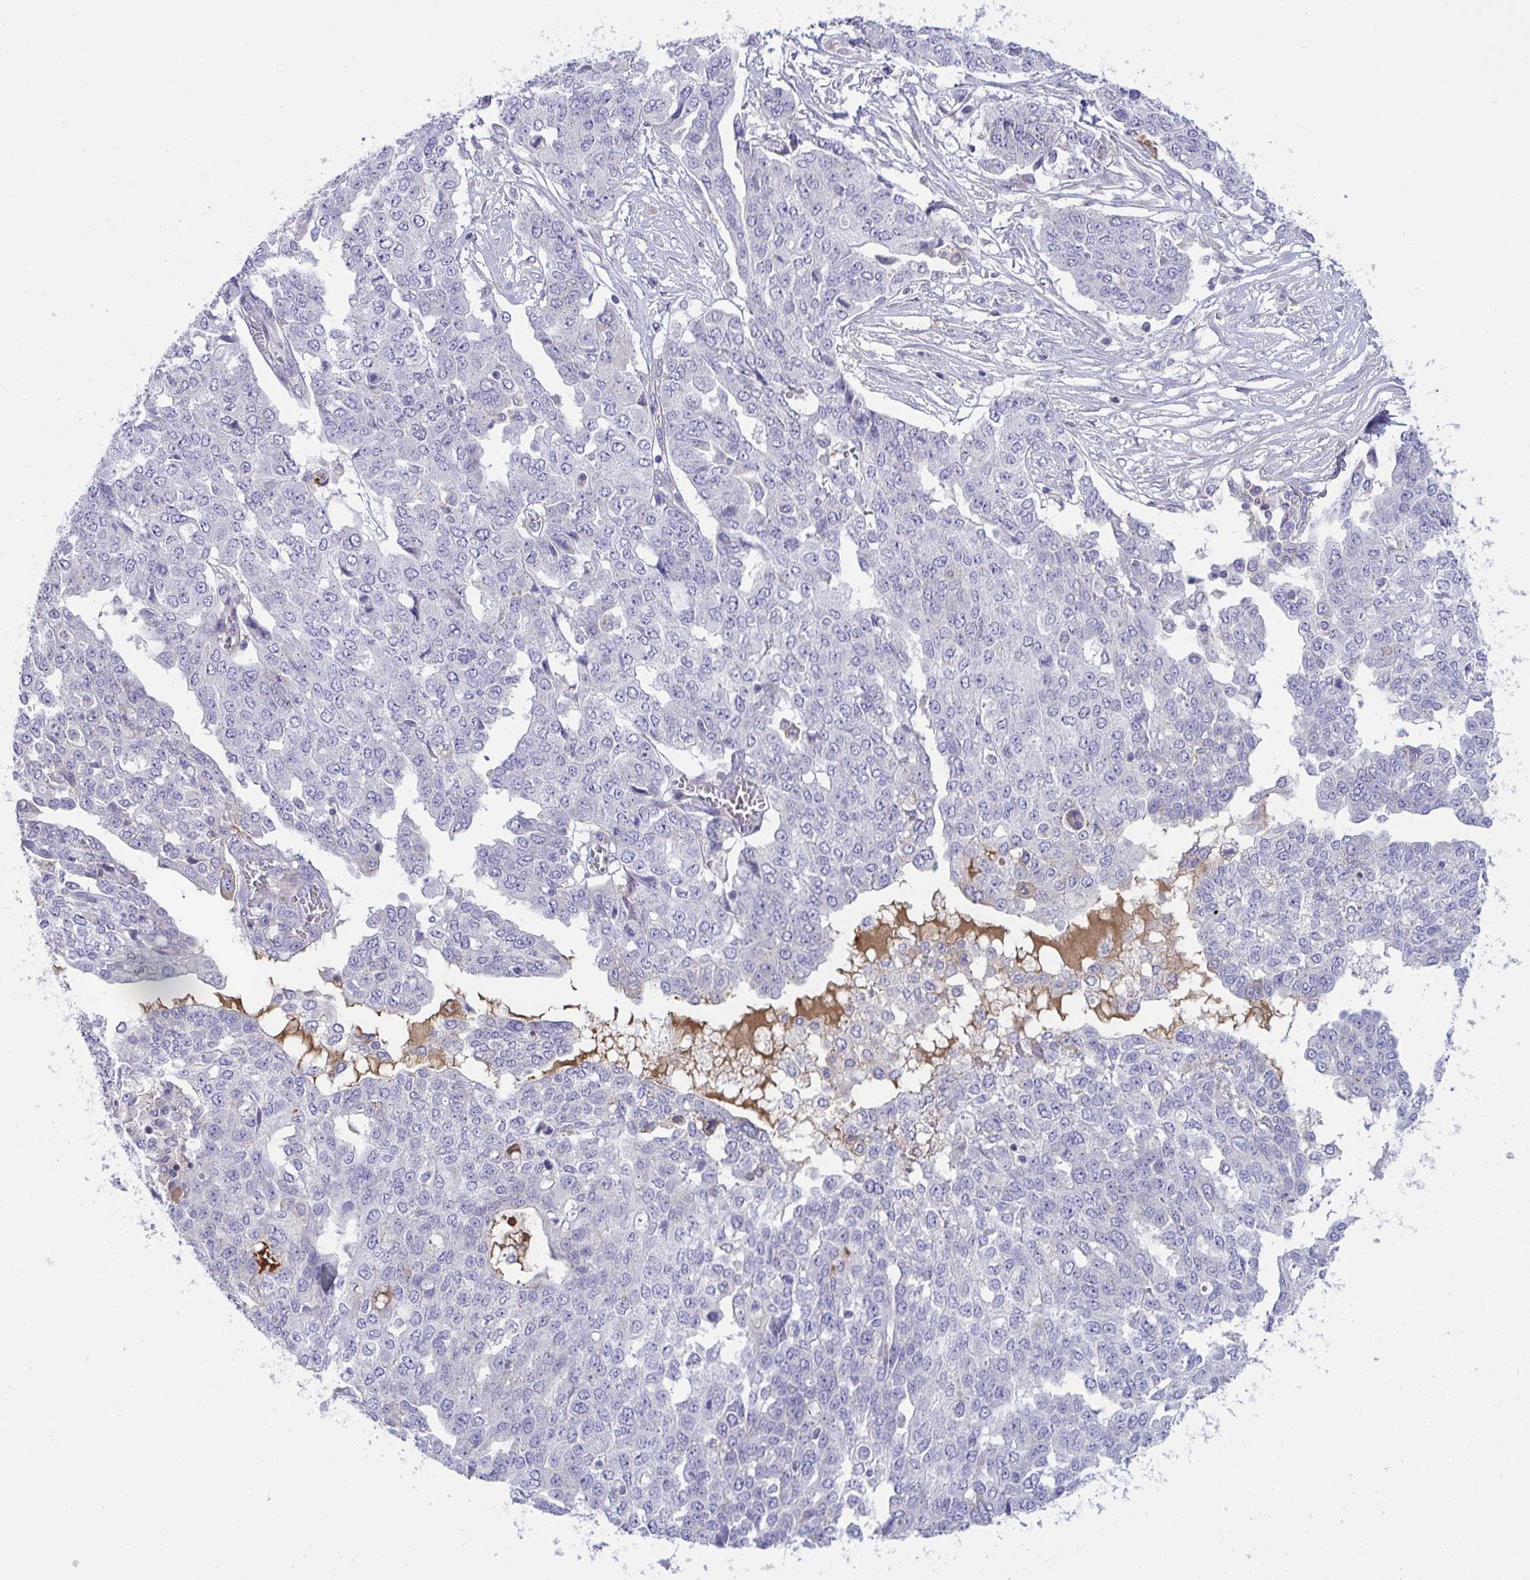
{"staining": {"intensity": "negative", "quantity": "none", "location": "none"}, "tissue": "ovarian cancer", "cell_type": "Tumor cells", "image_type": "cancer", "snomed": [{"axis": "morphology", "description": "Cystadenocarcinoma, serous, NOS"}, {"axis": "topography", "description": "Soft tissue"}, {"axis": "topography", "description": "Ovary"}], "caption": "This is an IHC image of human ovarian serous cystadenocarcinoma. There is no staining in tumor cells.", "gene": "PLA2G12B", "patient": {"sex": "female", "age": 57}}